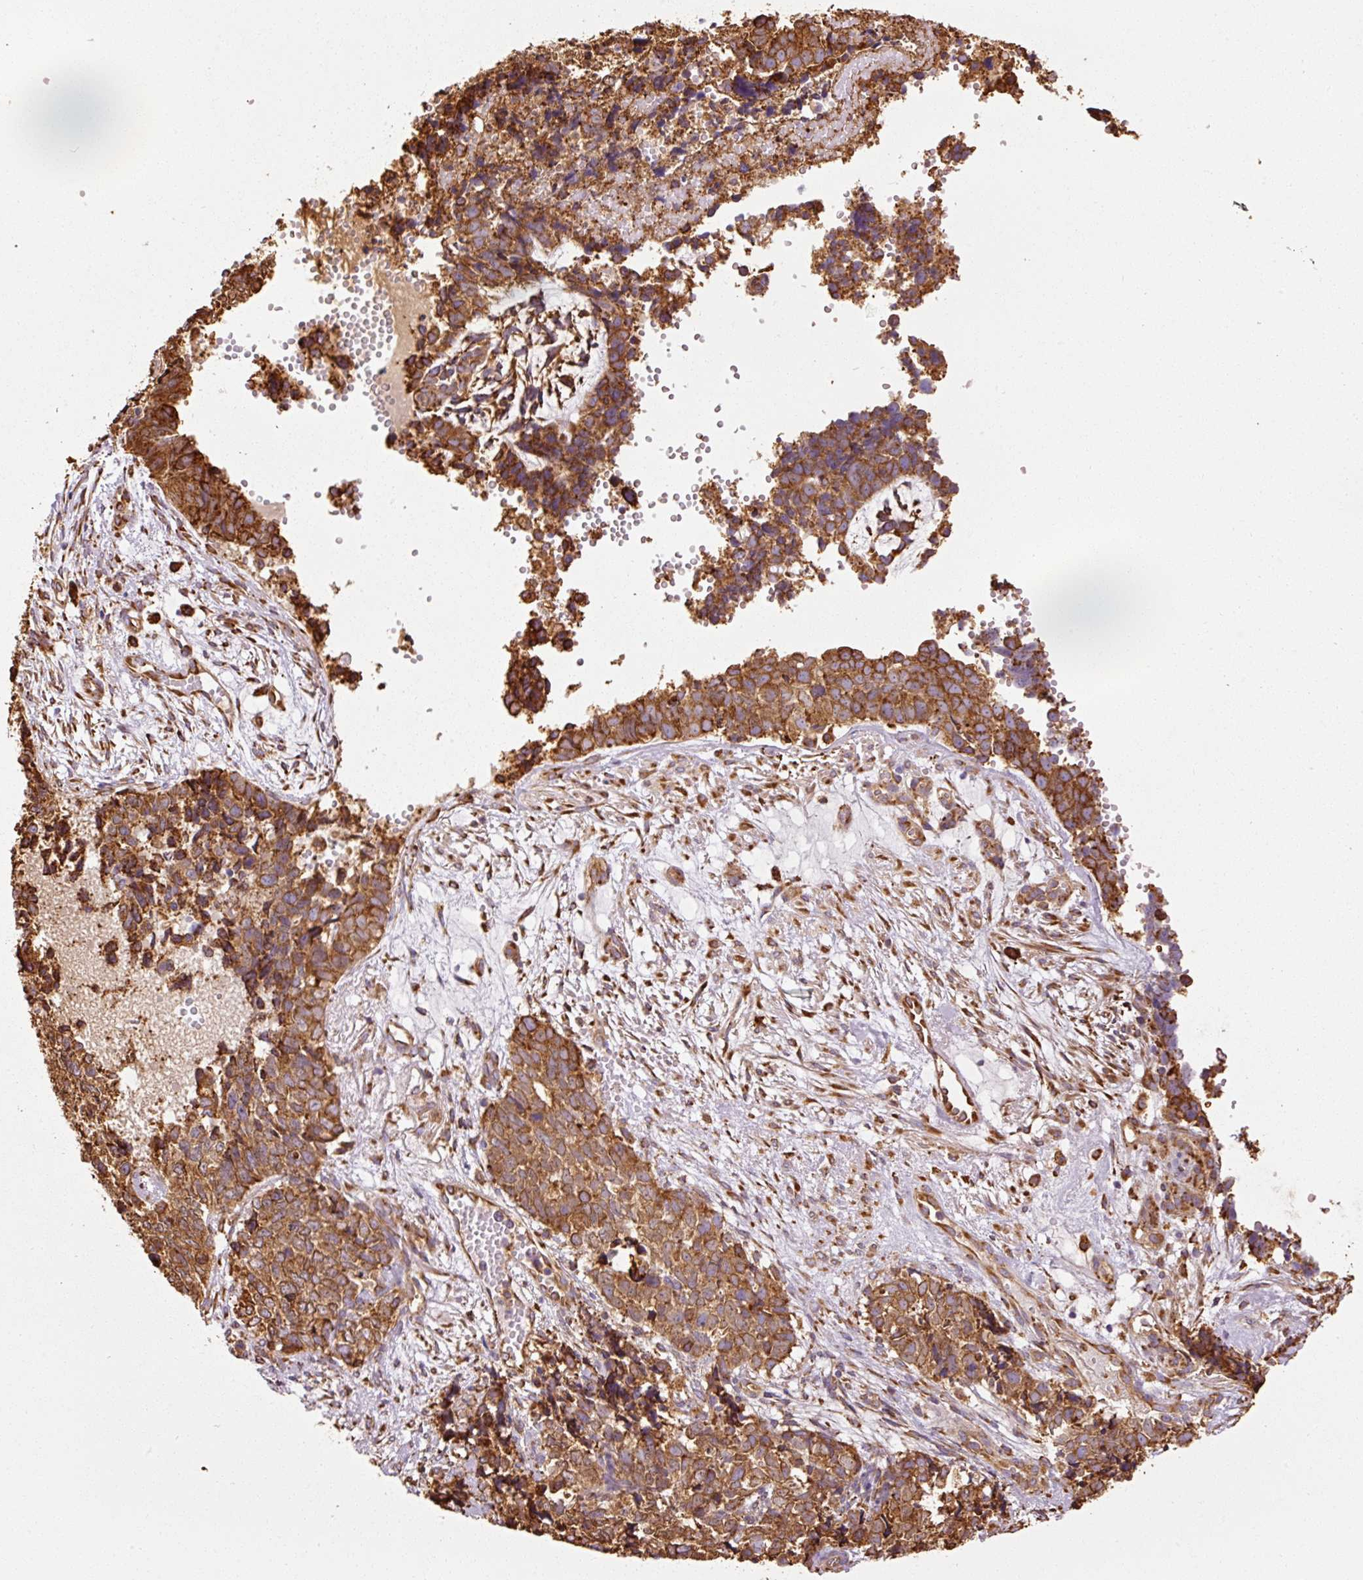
{"staining": {"intensity": "strong", "quantity": ">75%", "location": "cytoplasmic/membranous"}, "tissue": "cervical cancer", "cell_type": "Tumor cells", "image_type": "cancer", "snomed": [{"axis": "morphology", "description": "Squamous cell carcinoma, NOS"}, {"axis": "topography", "description": "Cervix"}], "caption": "Immunohistochemistry (DAB) staining of human cervical cancer (squamous cell carcinoma) shows strong cytoplasmic/membranous protein positivity in approximately >75% of tumor cells.", "gene": "KLC1", "patient": {"sex": "female", "age": 63}}